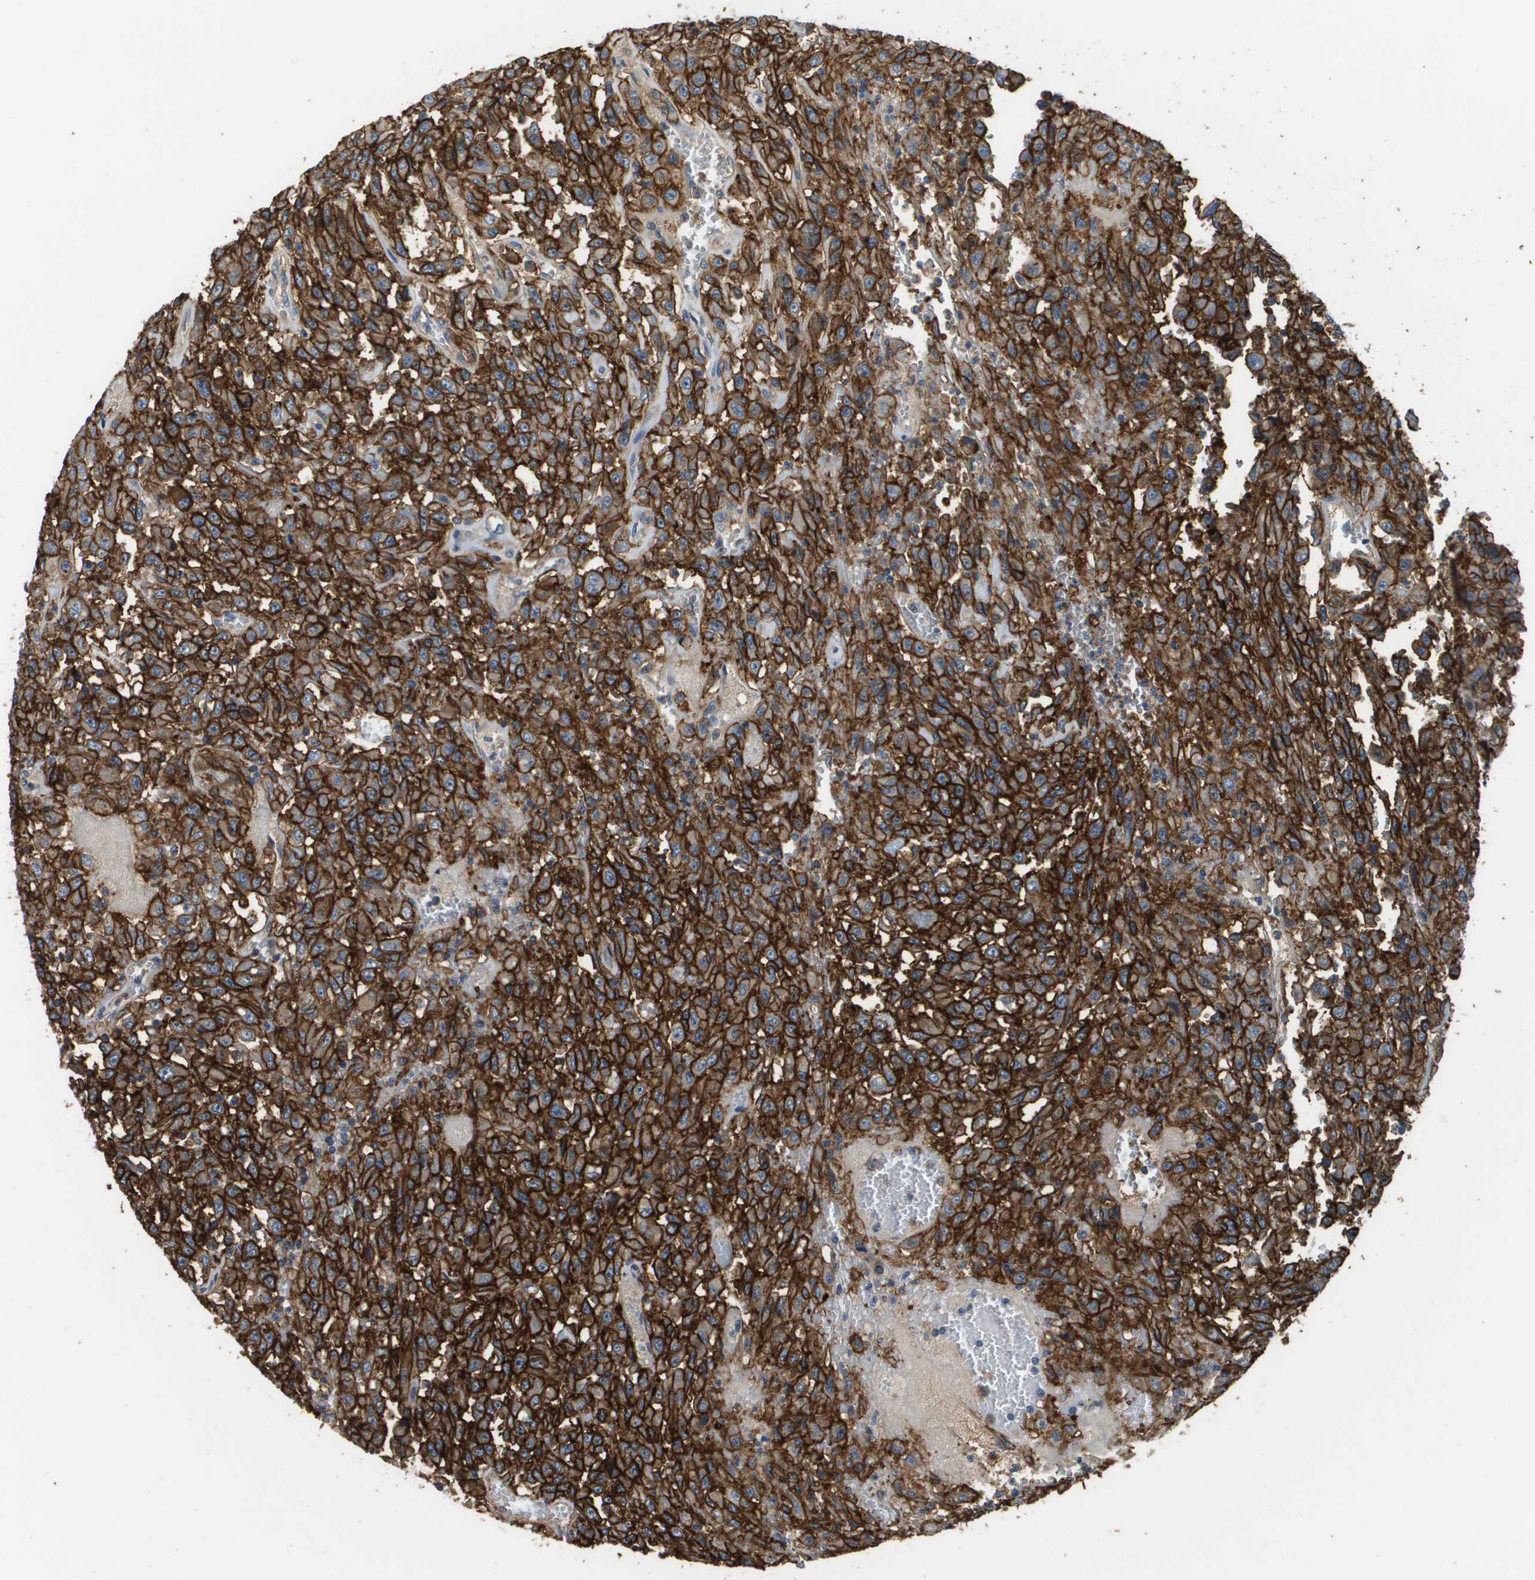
{"staining": {"intensity": "strong", "quantity": ">75%", "location": "cytoplasmic/membranous"}, "tissue": "urothelial cancer", "cell_type": "Tumor cells", "image_type": "cancer", "snomed": [{"axis": "morphology", "description": "Urothelial carcinoma, High grade"}, {"axis": "topography", "description": "Urinary bladder"}], "caption": "This photomicrograph reveals high-grade urothelial carcinoma stained with immunohistochemistry (IHC) to label a protein in brown. The cytoplasmic/membranous of tumor cells show strong positivity for the protein. Nuclei are counter-stained blue.", "gene": "SLC16A3", "patient": {"sex": "male", "age": 46}}